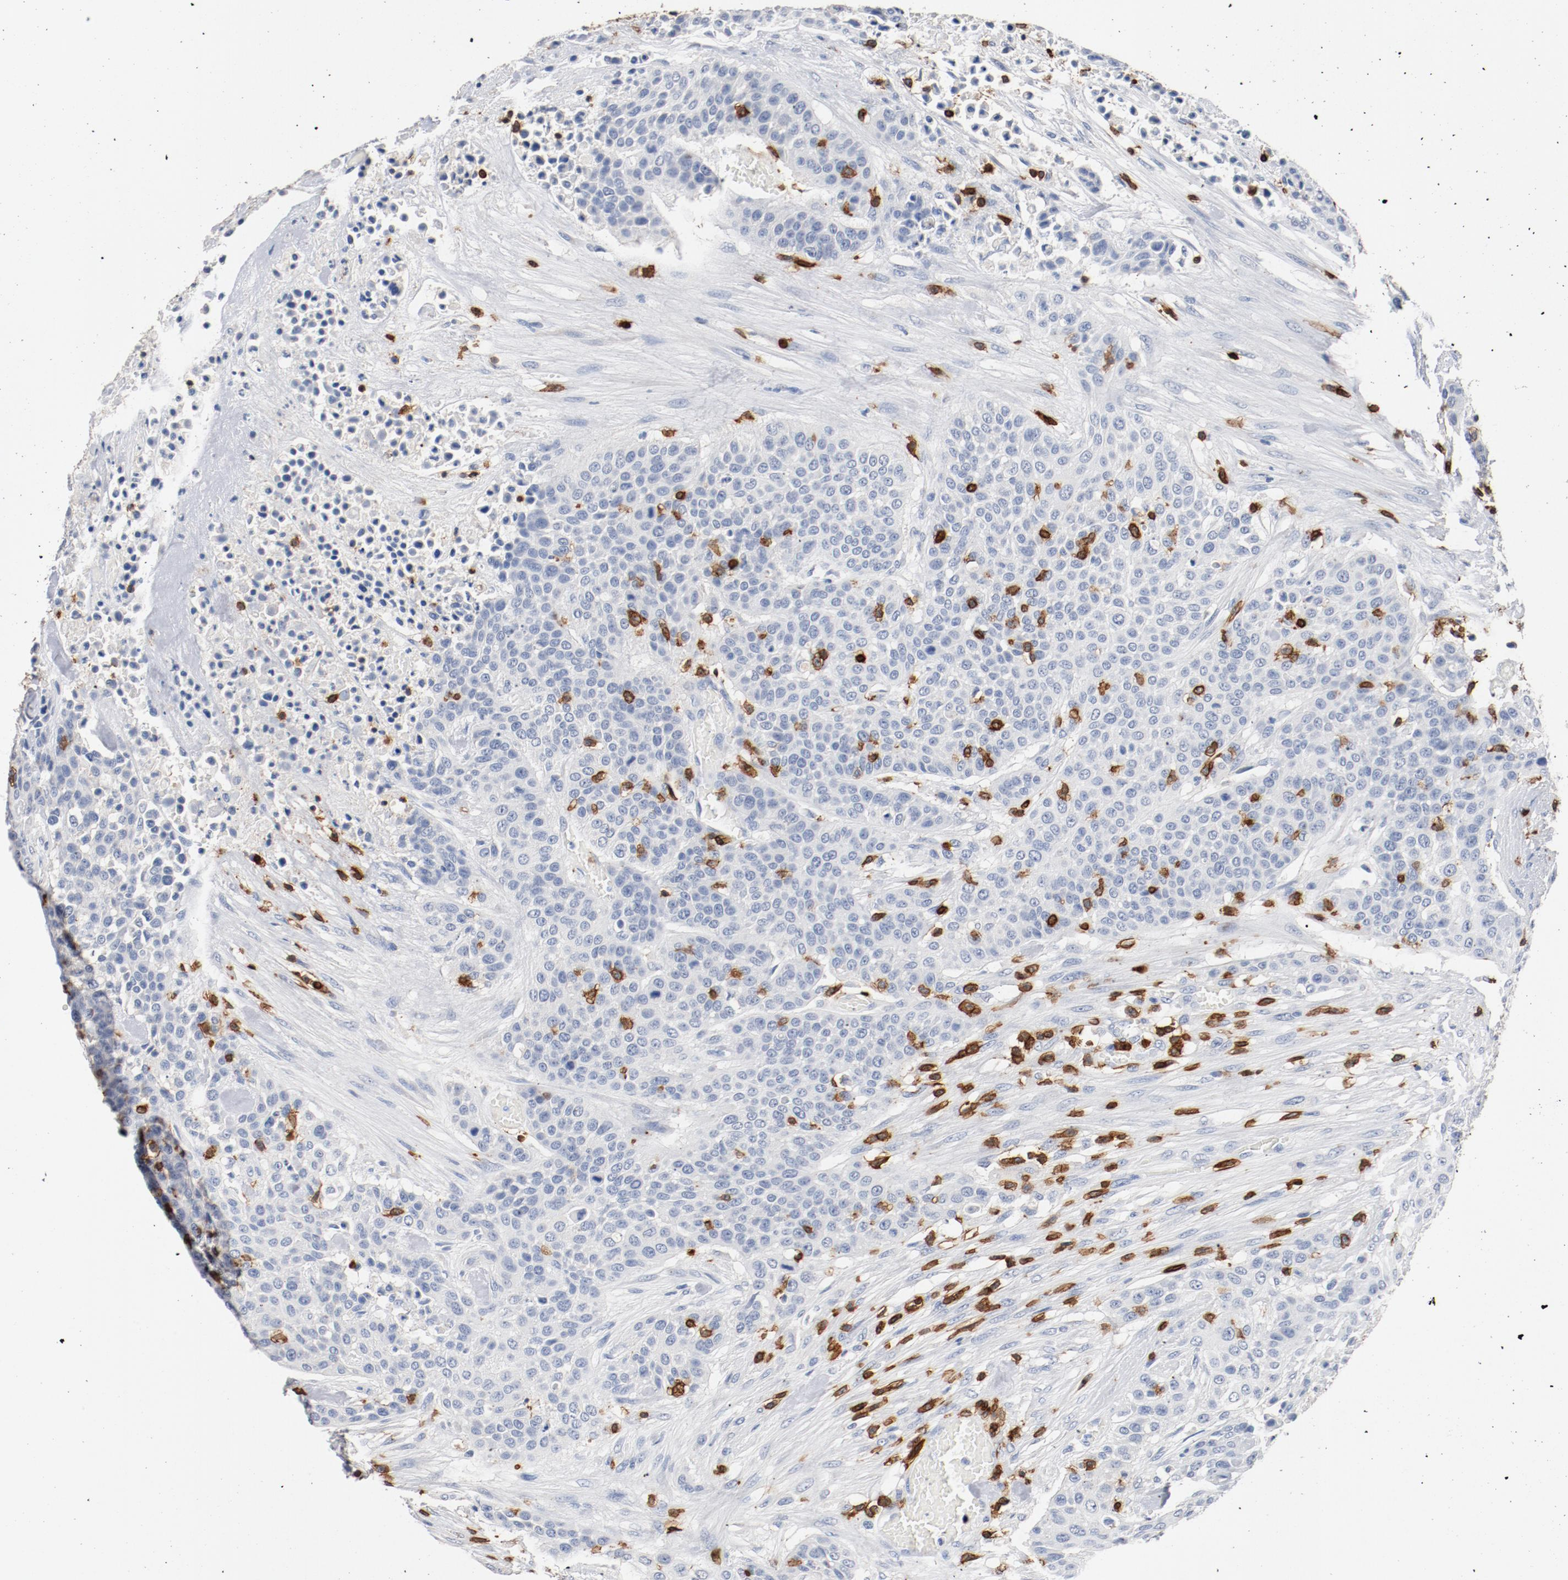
{"staining": {"intensity": "negative", "quantity": "none", "location": "none"}, "tissue": "urothelial cancer", "cell_type": "Tumor cells", "image_type": "cancer", "snomed": [{"axis": "morphology", "description": "Urothelial carcinoma, High grade"}, {"axis": "topography", "description": "Urinary bladder"}], "caption": "DAB (3,3'-diaminobenzidine) immunohistochemical staining of urothelial carcinoma (high-grade) reveals no significant positivity in tumor cells.", "gene": "CD247", "patient": {"sex": "male", "age": 74}}